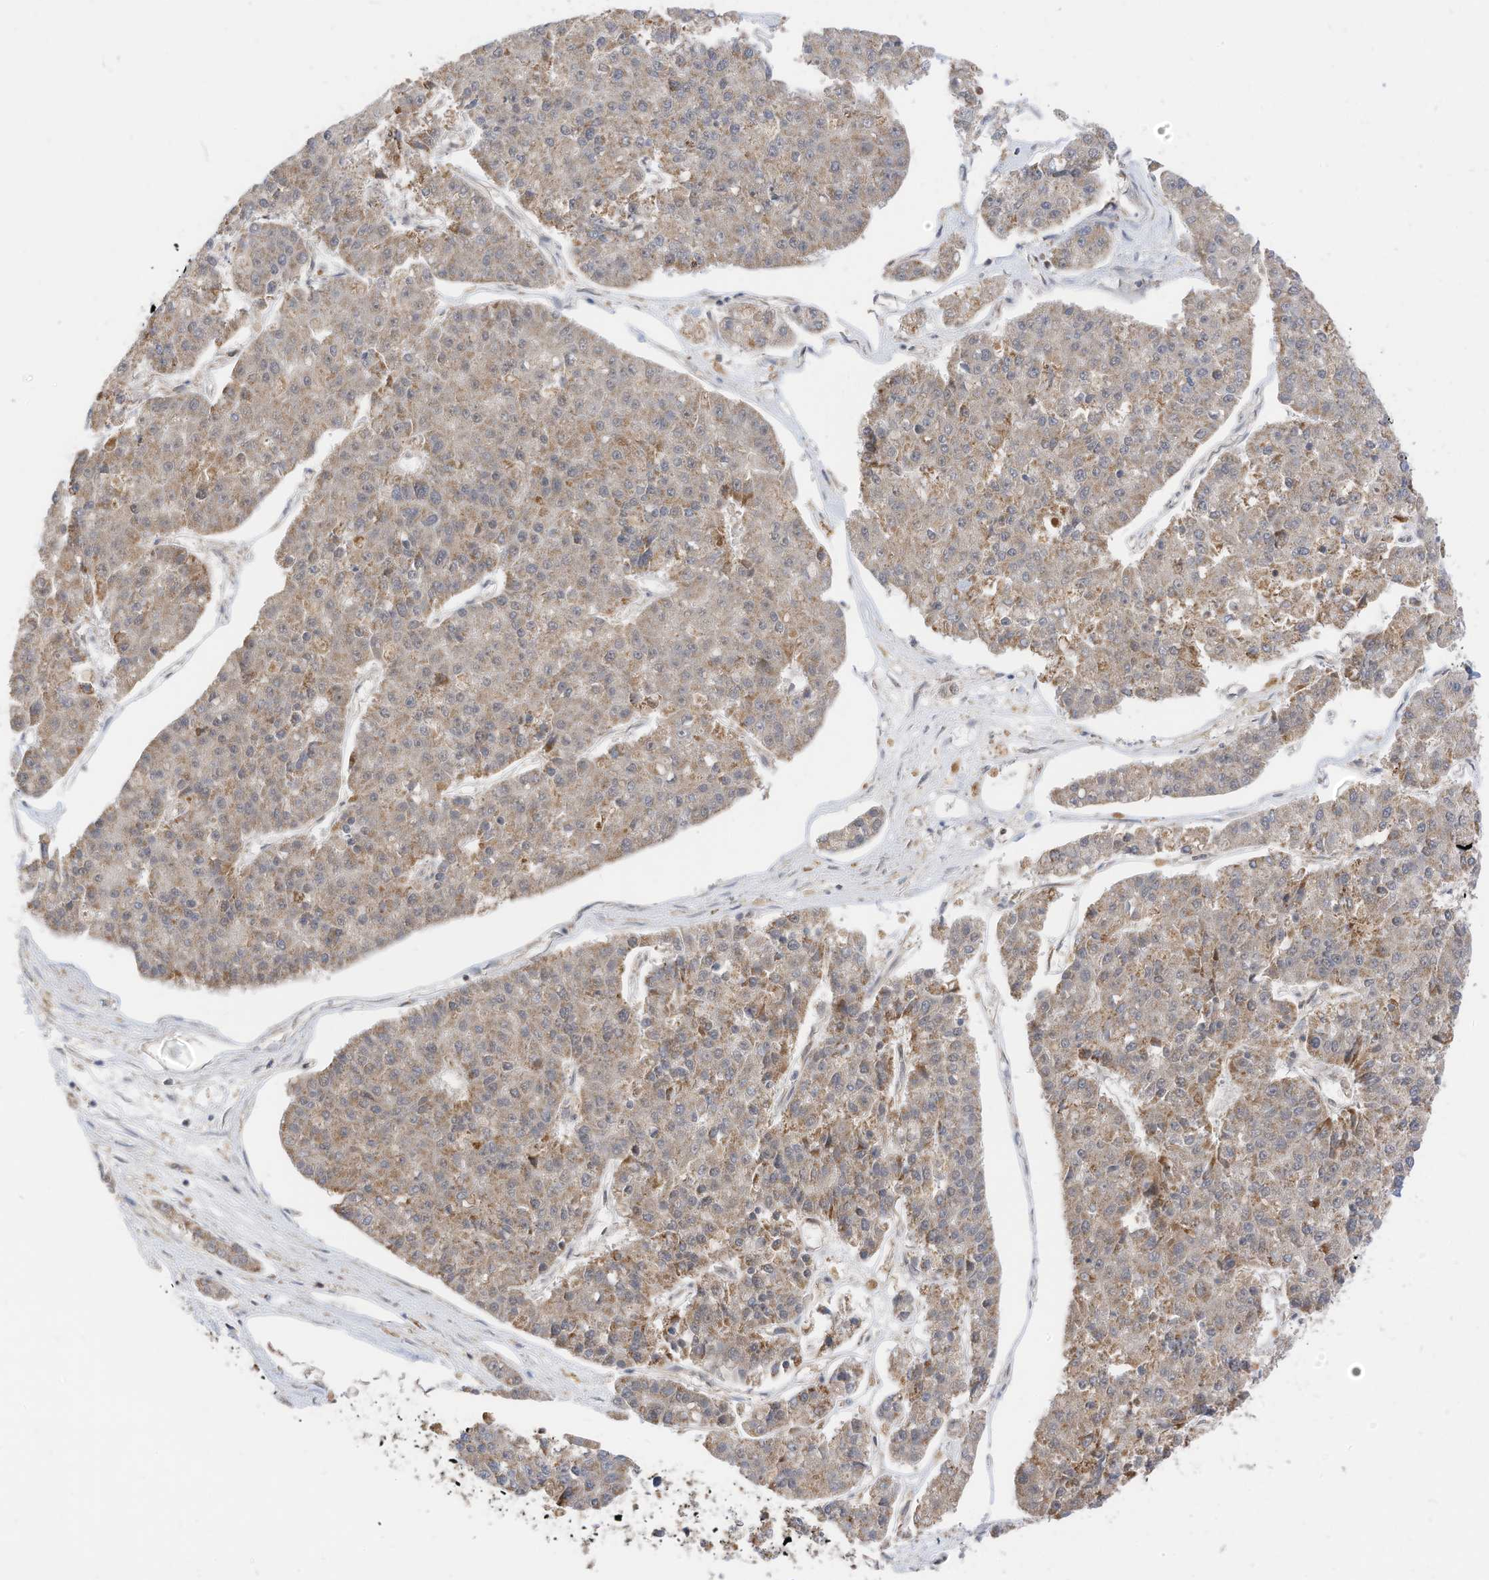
{"staining": {"intensity": "moderate", "quantity": "<25%", "location": "cytoplasmic/membranous"}, "tissue": "pancreatic cancer", "cell_type": "Tumor cells", "image_type": "cancer", "snomed": [{"axis": "morphology", "description": "Adenocarcinoma, NOS"}, {"axis": "topography", "description": "Pancreas"}], "caption": "This is an image of immunohistochemistry (IHC) staining of pancreatic cancer, which shows moderate staining in the cytoplasmic/membranous of tumor cells.", "gene": "METTL6", "patient": {"sex": "male", "age": 50}}